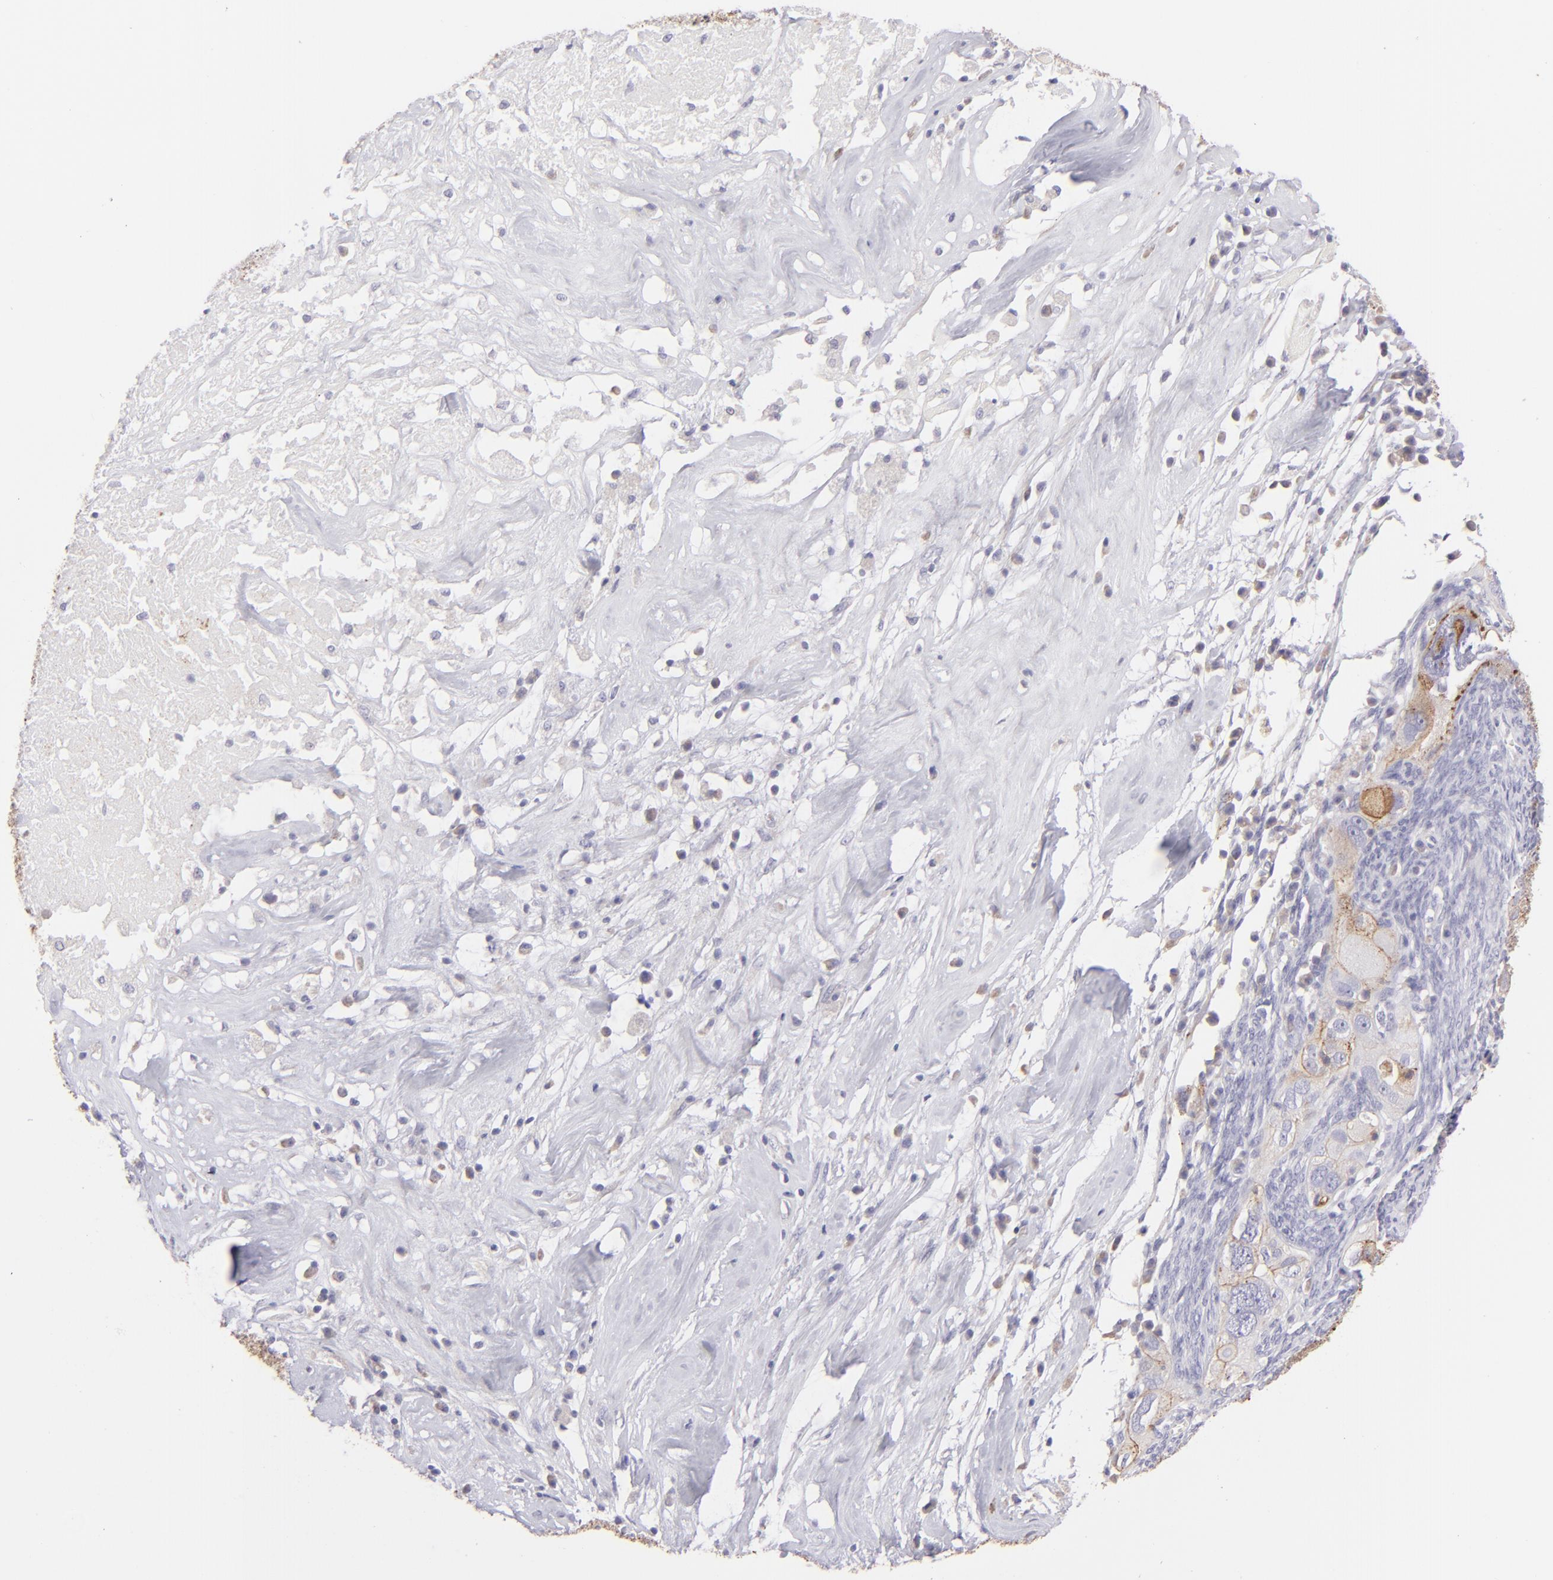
{"staining": {"intensity": "moderate", "quantity": "25%-75%", "location": "cytoplasmic/membranous"}, "tissue": "ovarian cancer", "cell_type": "Tumor cells", "image_type": "cancer", "snomed": [{"axis": "morphology", "description": "Normal tissue, NOS"}, {"axis": "morphology", "description": "Cystadenocarcinoma, serous, NOS"}, {"axis": "topography", "description": "Ovary"}], "caption": "IHC of serous cystadenocarcinoma (ovarian) demonstrates medium levels of moderate cytoplasmic/membranous staining in about 25%-75% of tumor cells.", "gene": "CLDN4", "patient": {"sex": "female", "age": 62}}